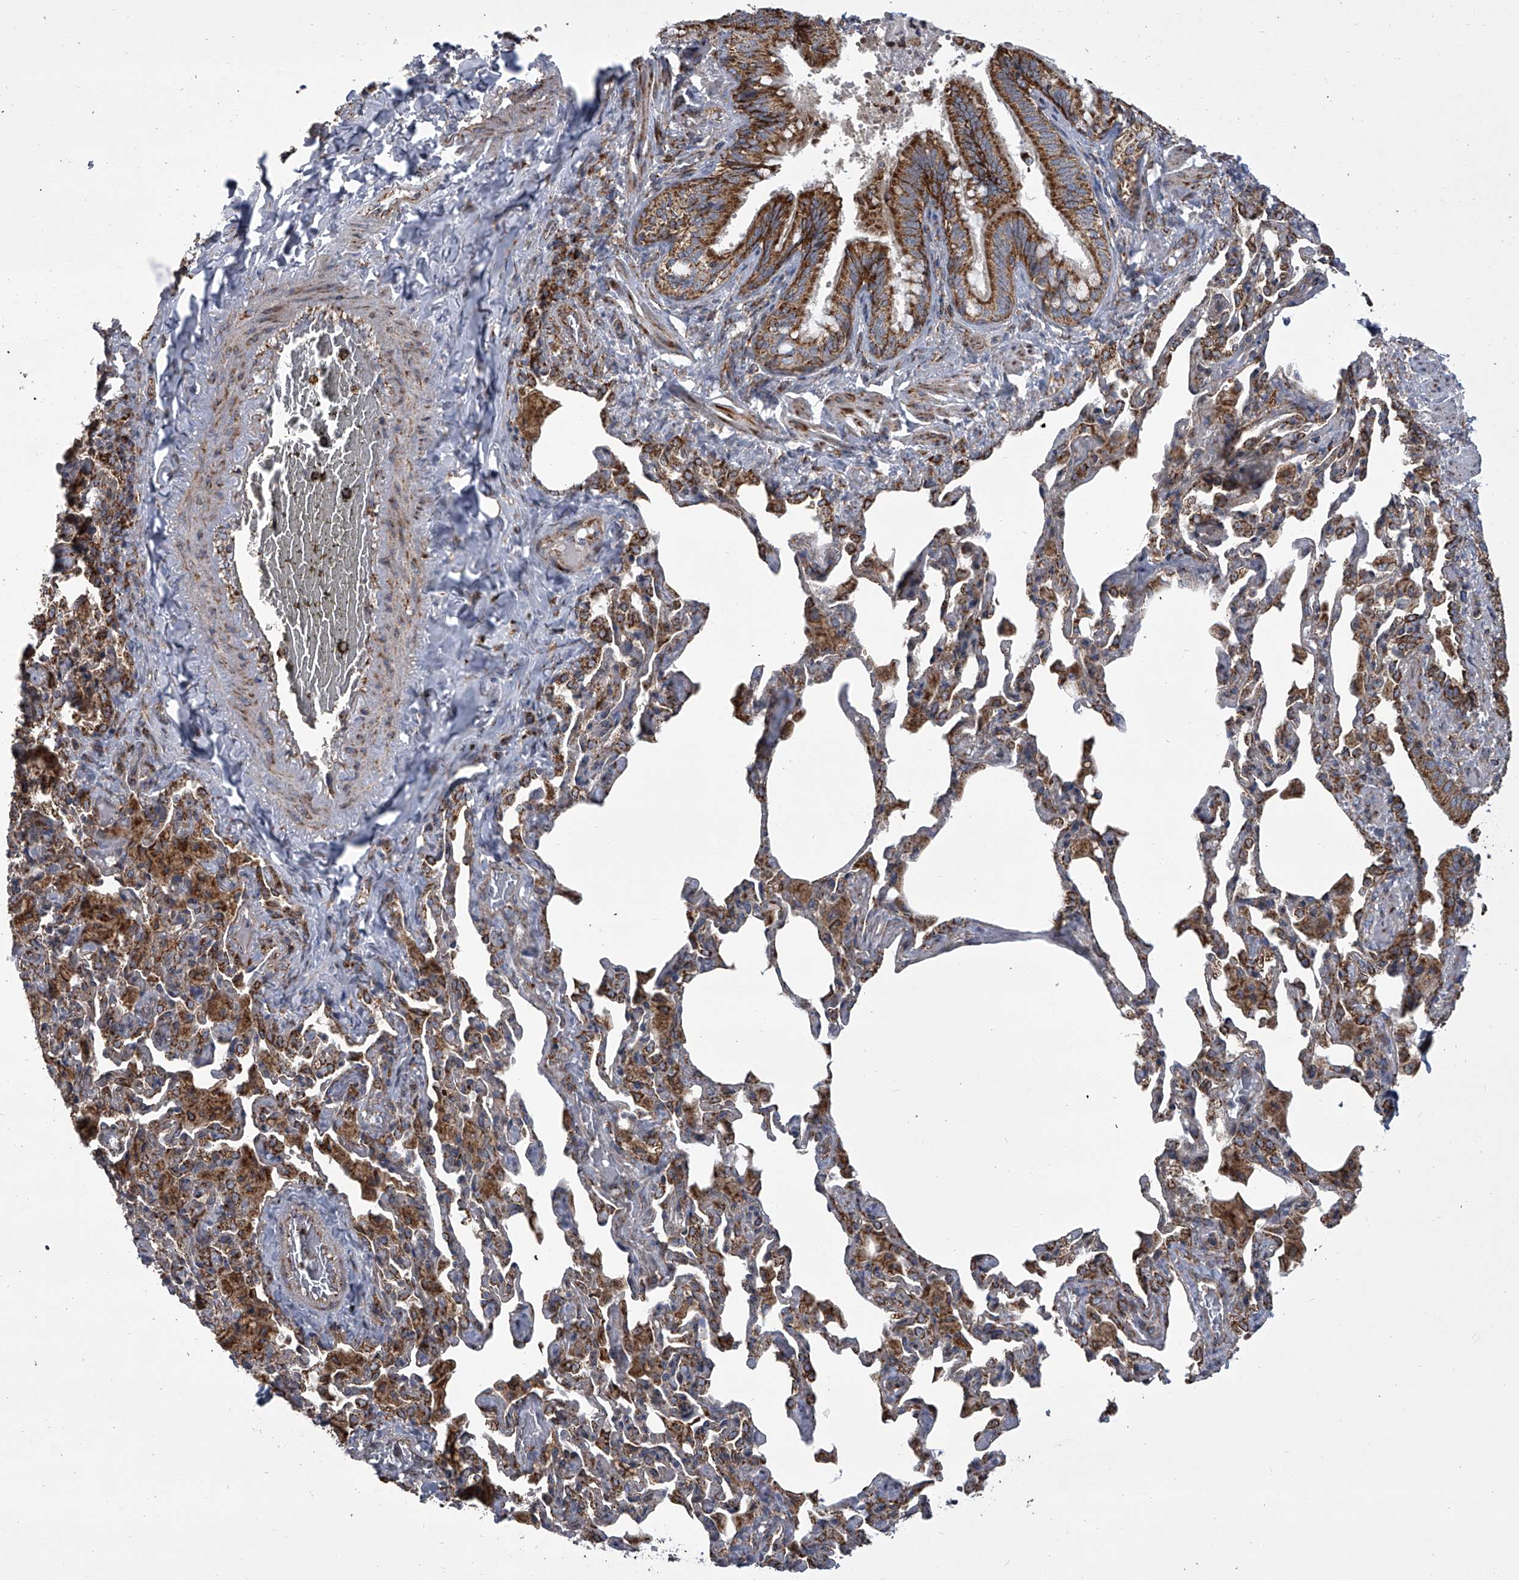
{"staining": {"intensity": "strong", "quantity": ">75%", "location": "cytoplasmic/membranous"}, "tissue": "bronchus", "cell_type": "Respiratory epithelial cells", "image_type": "normal", "snomed": [{"axis": "morphology", "description": "Normal tissue, NOS"}, {"axis": "morphology", "description": "Inflammation, NOS"}, {"axis": "topography", "description": "Lung"}], "caption": "The immunohistochemical stain highlights strong cytoplasmic/membranous staining in respiratory epithelial cells of unremarkable bronchus. (DAB (3,3'-diaminobenzidine) = brown stain, brightfield microscopy at high magnification).", "gene": "ZC3H15", "patient": {"sex": "female", "age": 46}}